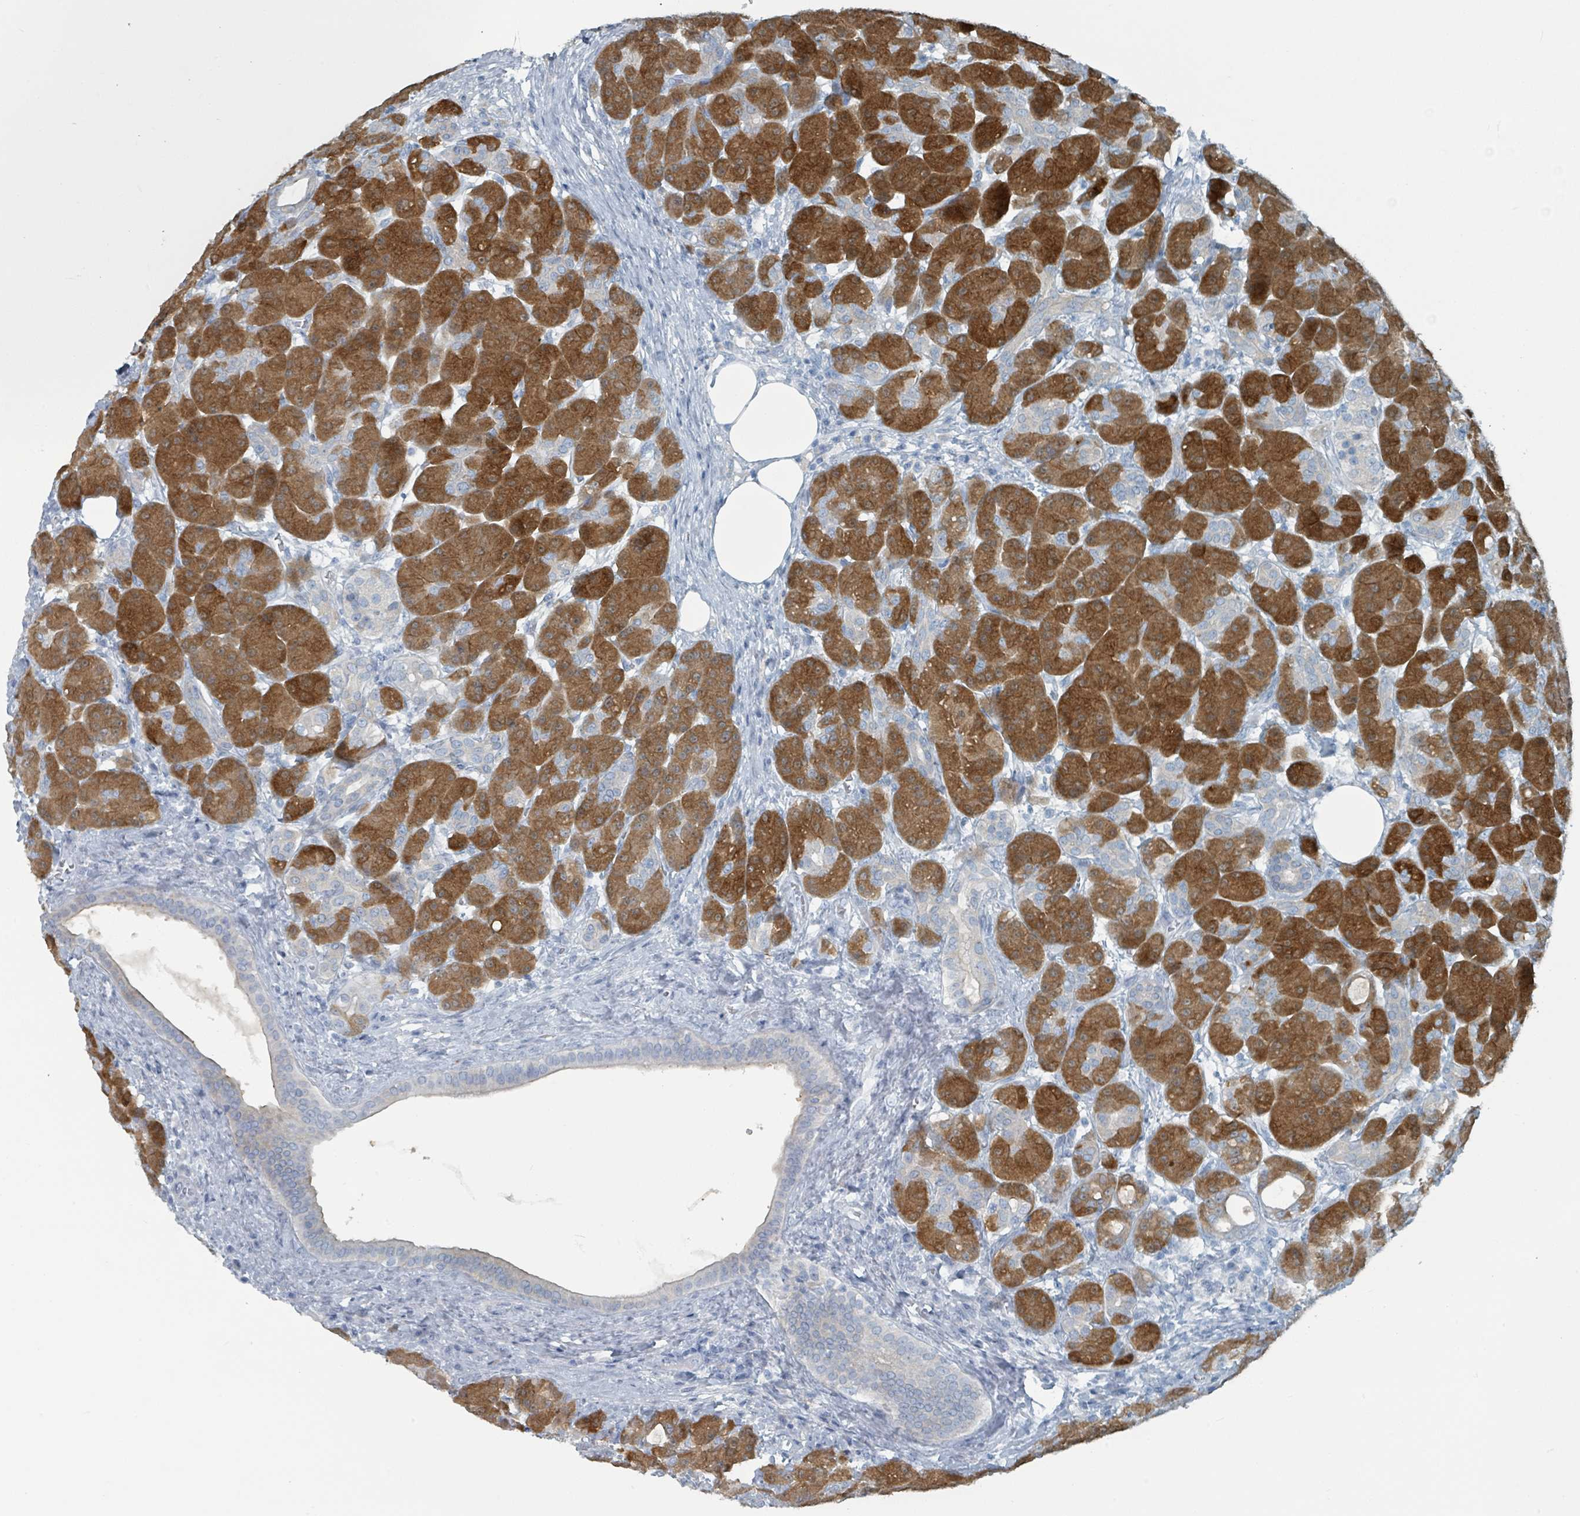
{"staining": {"intensity": "strong", "quantity": ">75%", "location": "cytoplasmic/membranous"}, "tissue": "pancreas", "cell_type": "Exocrine glandular cells", "image_type": "normal", "snomed": [{"axis": "morphology", "description": "Normal tissue, NOS"}, {"axis": "topography", "description": "Pancreas"}], "caption": "Immunohistochemical staining of normal pancreas demonstrates >75% levels of strong cytoplasmic/membranous protein expression in about >75% of exocrine glandular cells. (brown staining indicates protein expression, while blue staining denotes nuclei).", "gene": "GAMT", "patient": {"sex": "male", "age": 63}}